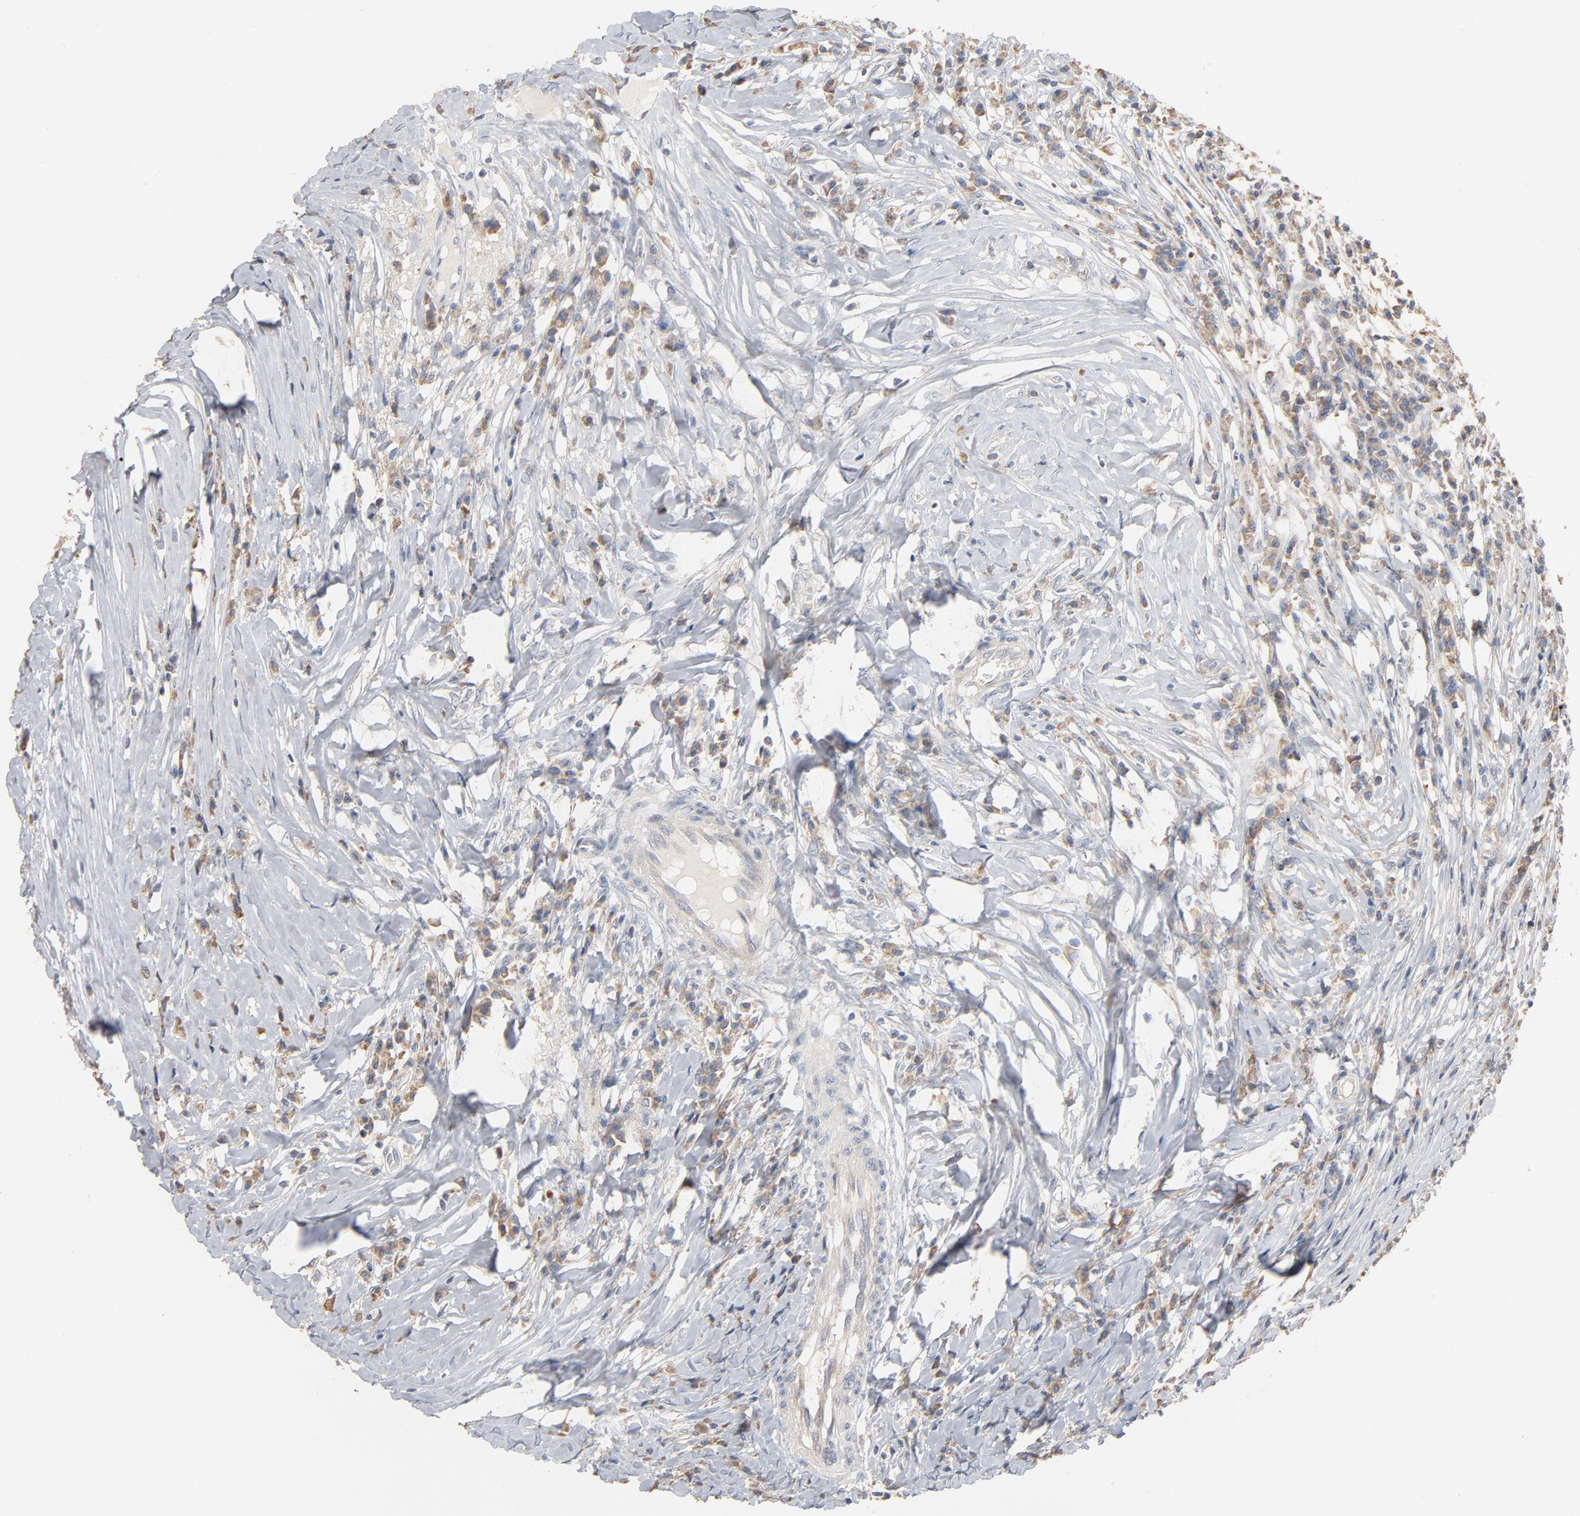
{"staining": {"intensity": "negative", "quantity": "none", "location": "none"}, "tissue": "head and neck cancer", "cell_type": "Tumor cells", "image_type": "cancer", "snomed": [{"axis": "morphology", "description": "Adenocarcinoma, NOS"}, {"axis": "topography", "description": "Salivary gland"}, {"axis": "topography", "description": "Head-Neck"}], "caption": "Head and neck adenocarcinoma was stained to show a protein in brown. There is no significant positivity in tumor cells.", "gene": "ZDHHC8", "patient": {"sex": "female", "age": 65}}